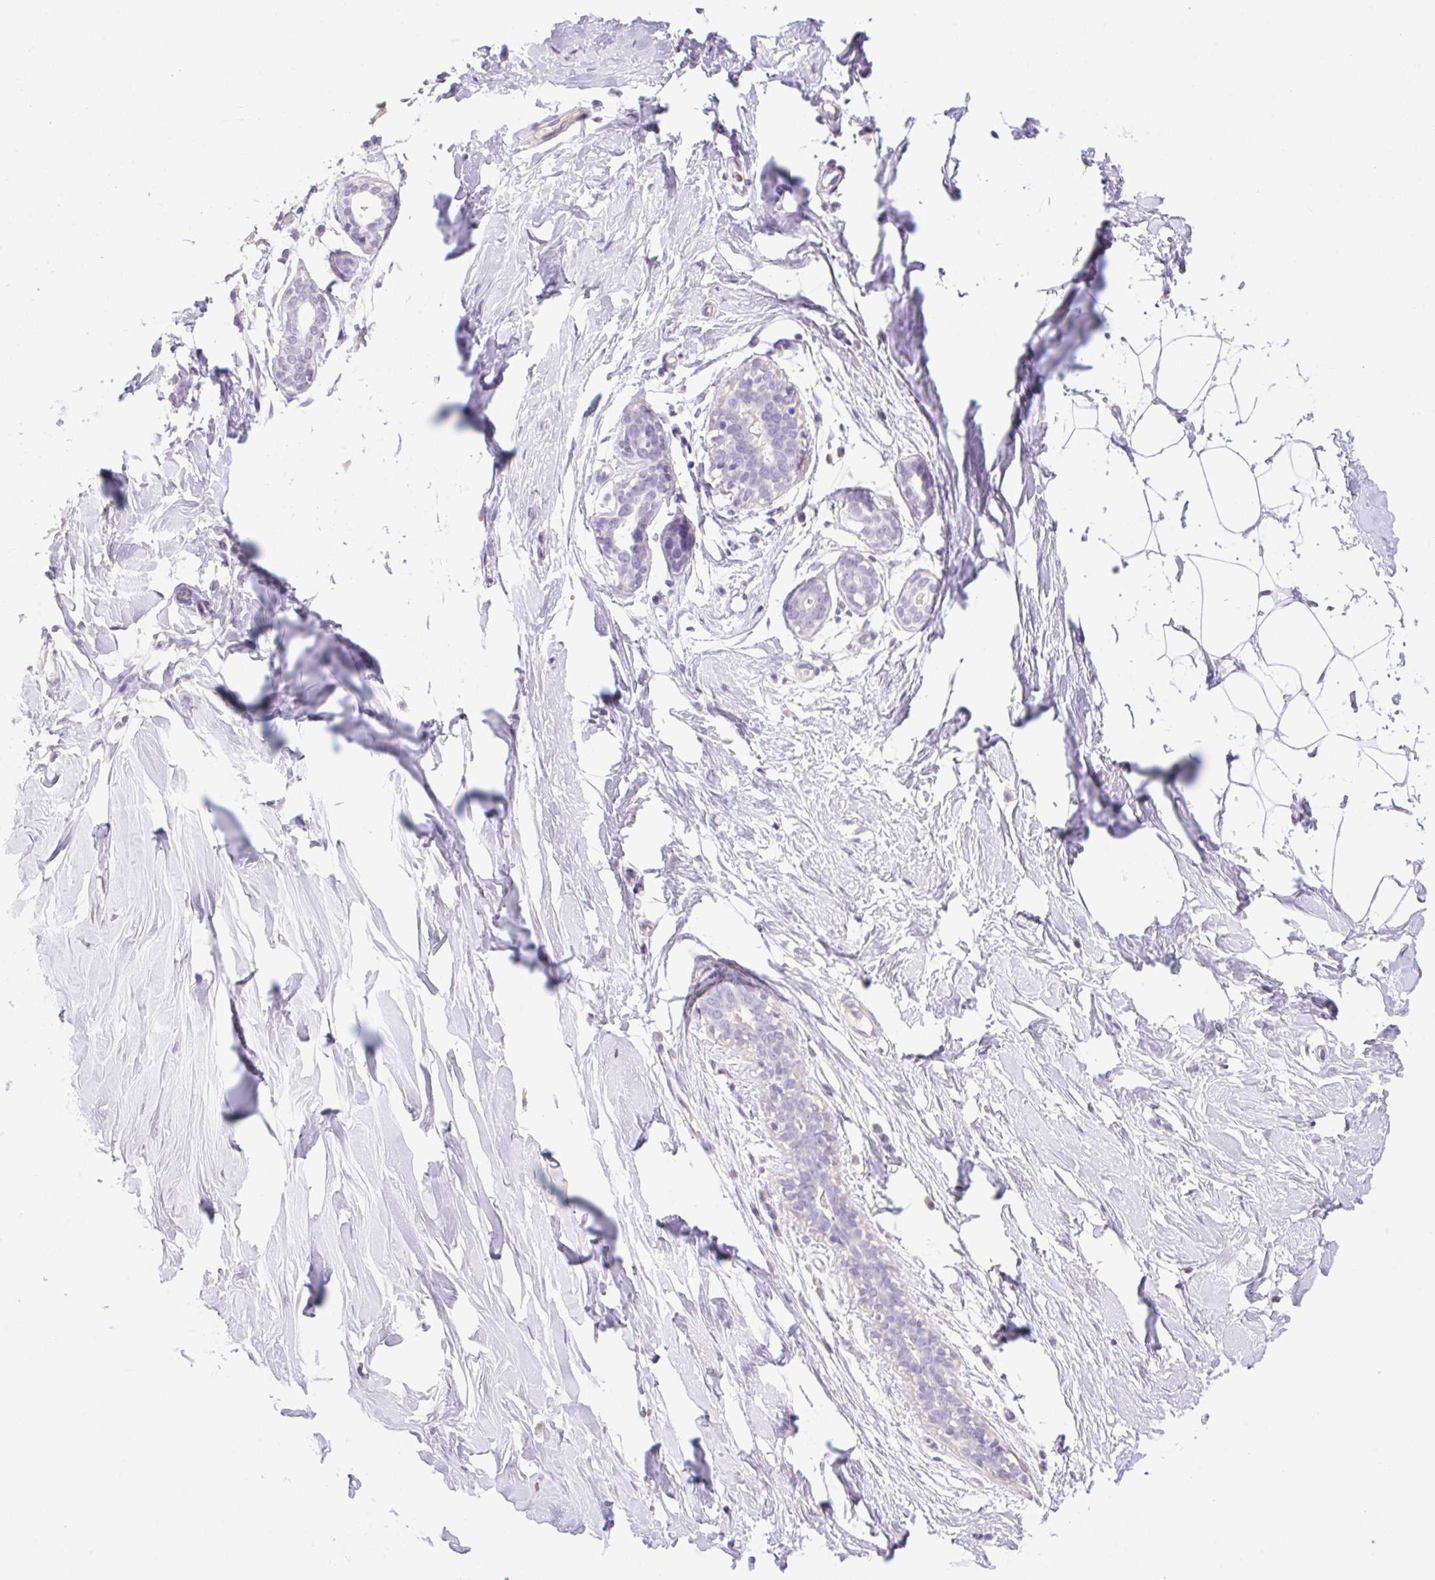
{"staining": {"intensity": "negative", "quantity": "none", "location": "none"}, "tissue": "breast", "cell_type": "Adipocytes", "image_type": "normal", "snomed": [{"axis": "morphology", "description": "Normal tissue, NOS"}, {"axis": "topography", "description": "Breast"}], "caption": "Adipocytes are negative for brown protein staining in unremarkable breast. (DAB (3,3'-diaminobenzidine) immunohistochemistry visualized using brightfield microscopy, high magnification).", "gene": "HCRTR2", "patient": {"sex": "female", "age": 27}}